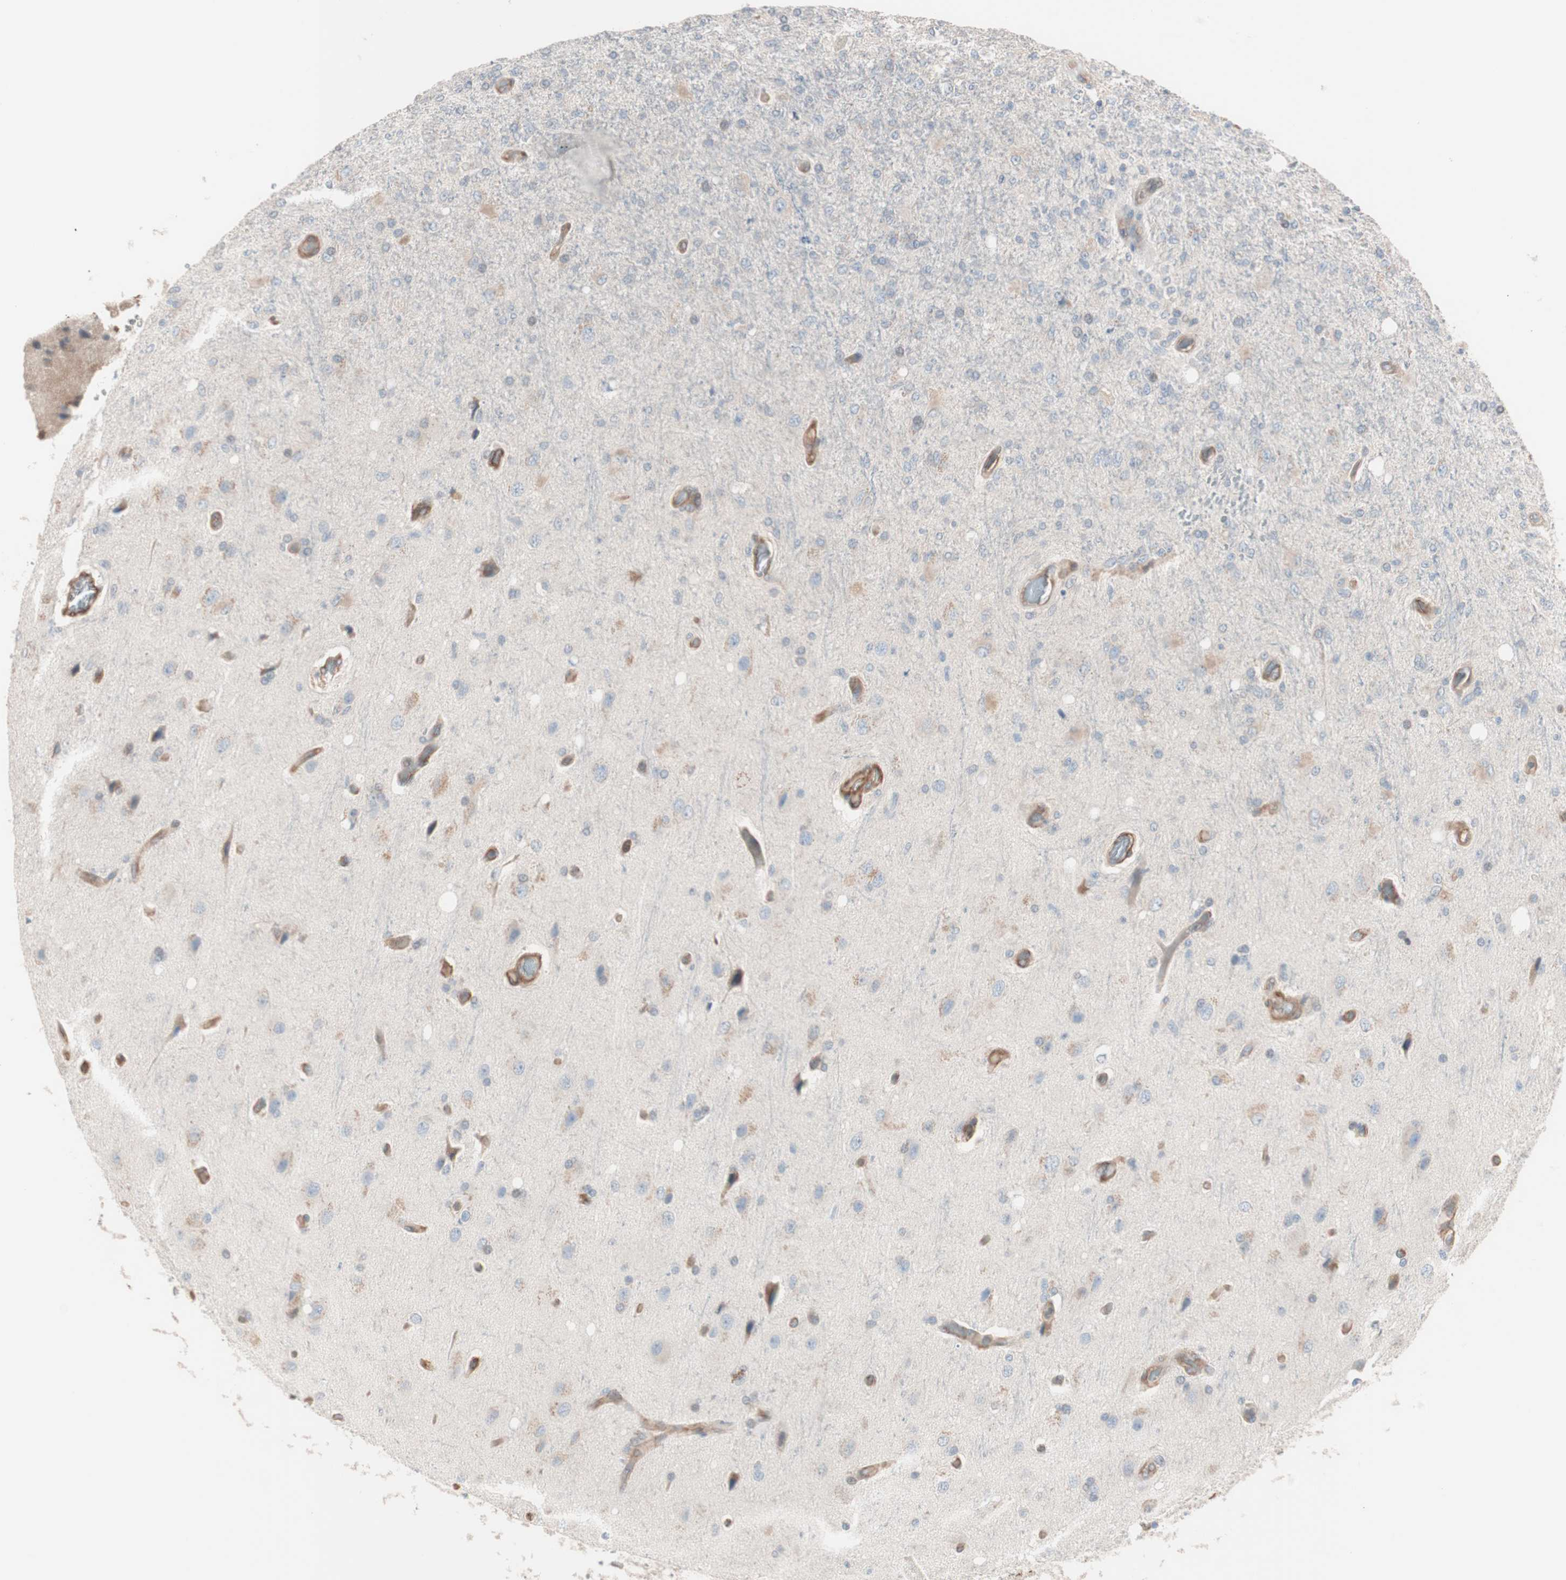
{"staining": {"intensity": "weak", "quantity": "<25%", "location": "cytoplasmic/membranous"}, "tissue": "glioma", "cell_type": "Tumor cells", "image_type": "cancer", "snomed": [{"axis": "morphology", "description": "Normal tissue, NOS"}, {"axis": "morphology", "description": "Glioma, malignant, High grade"}, {"axis": "topography", "description": "Cerebral cortex"}], "caption": "IHC of human malignant glioma (high-grade) displays no positivity in tumor cells.", "gene": "ALG5", "patient": {"sex": "male", "age": 77}}